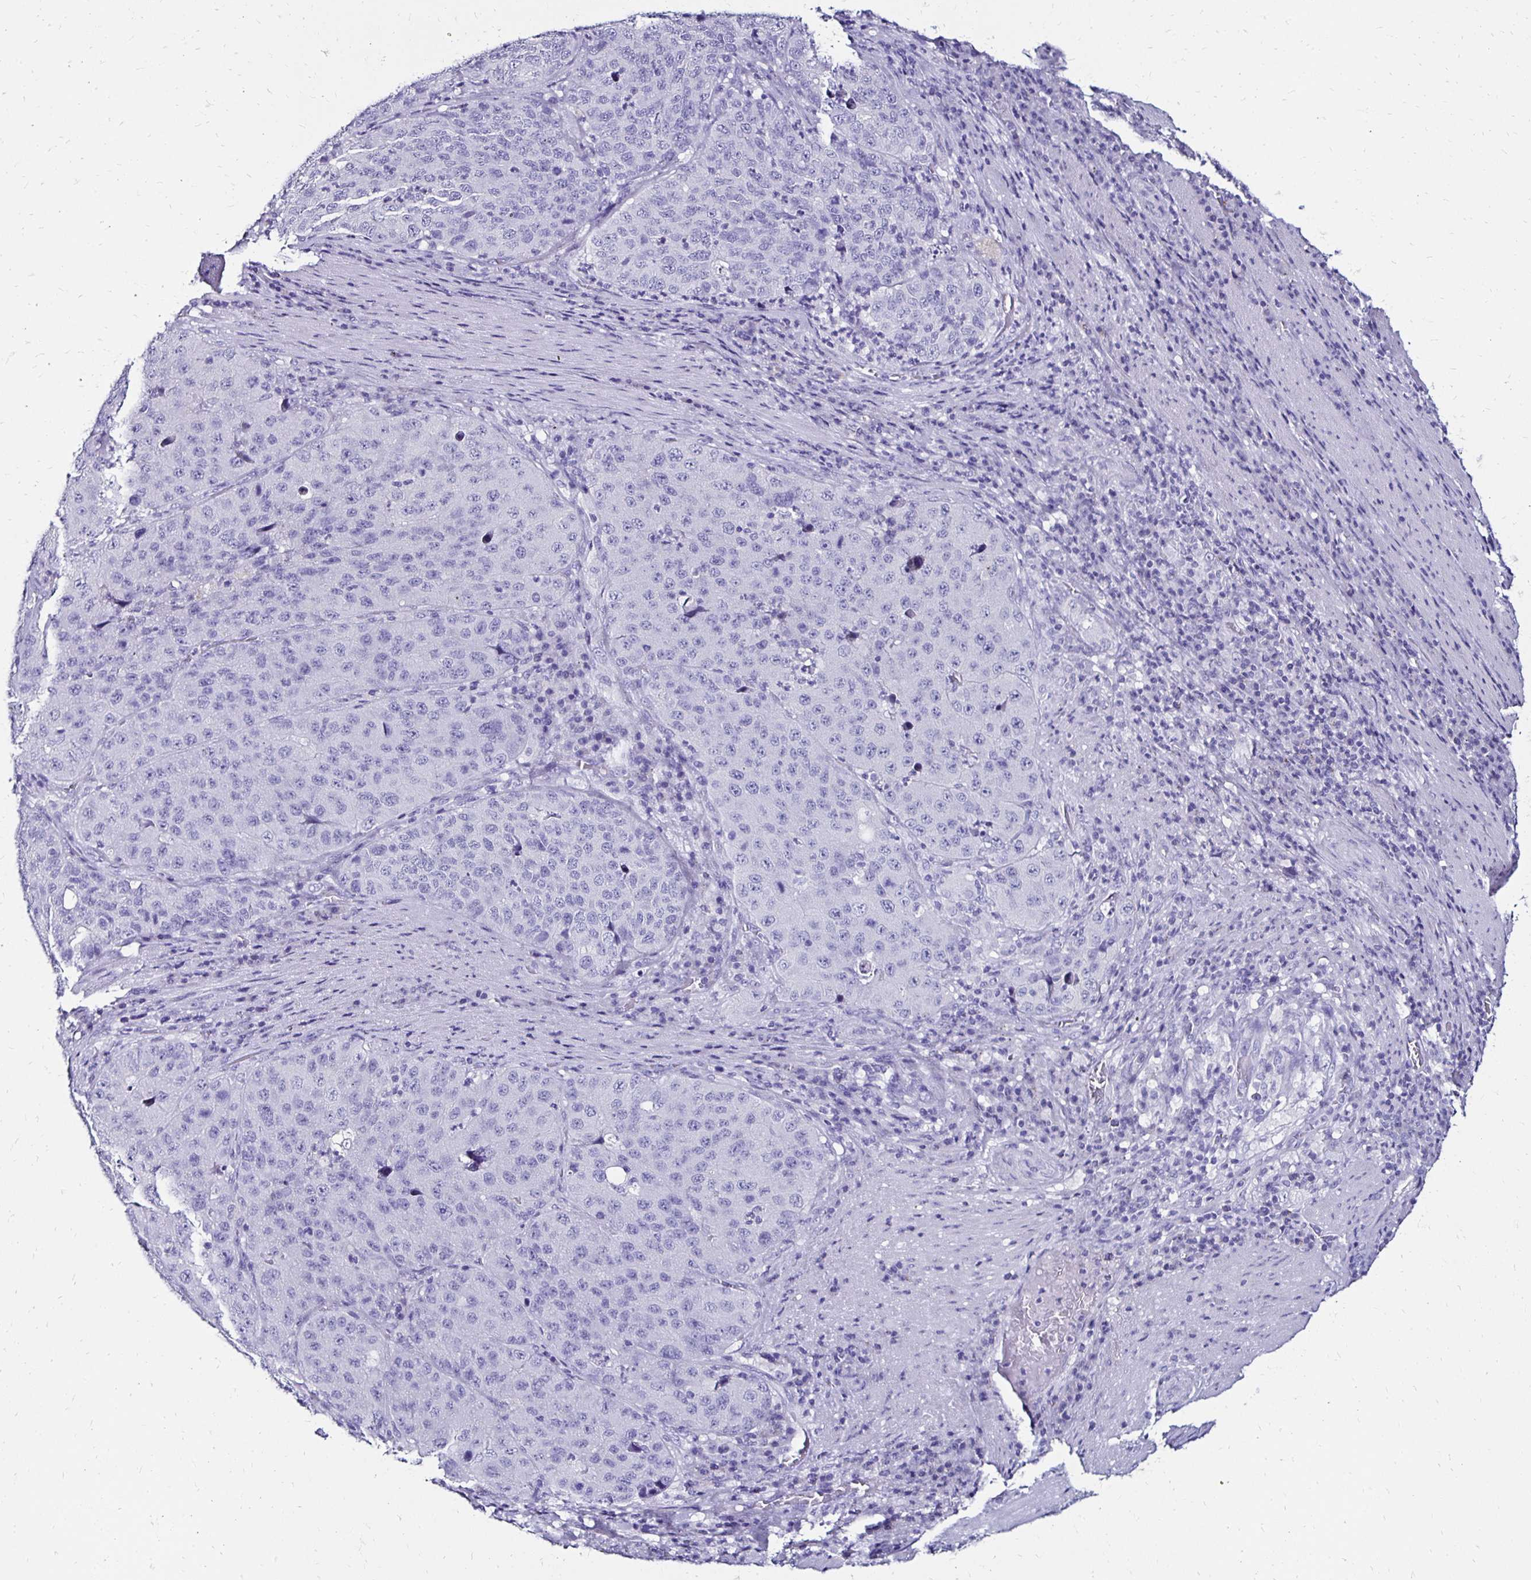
{"staining": {"intensity": "negative", "quantity": "none", "location": "none"}, "tissue": "stomach cancer", "cell_type": "Tumor cells", "image_type": "cancer", "snomed": [{"axis": "morphology", "description": "Adenocarcinoma, NOS"}, {"axis": "topography", "description": "Stomach"}], "caption": "Immunohistochemical staining of human stomach cancer (adenocarcinoma) displays no significant staining in tumor cells.", "gene": "KCNT1", "patient": {"sex": "male", "age": 71}}